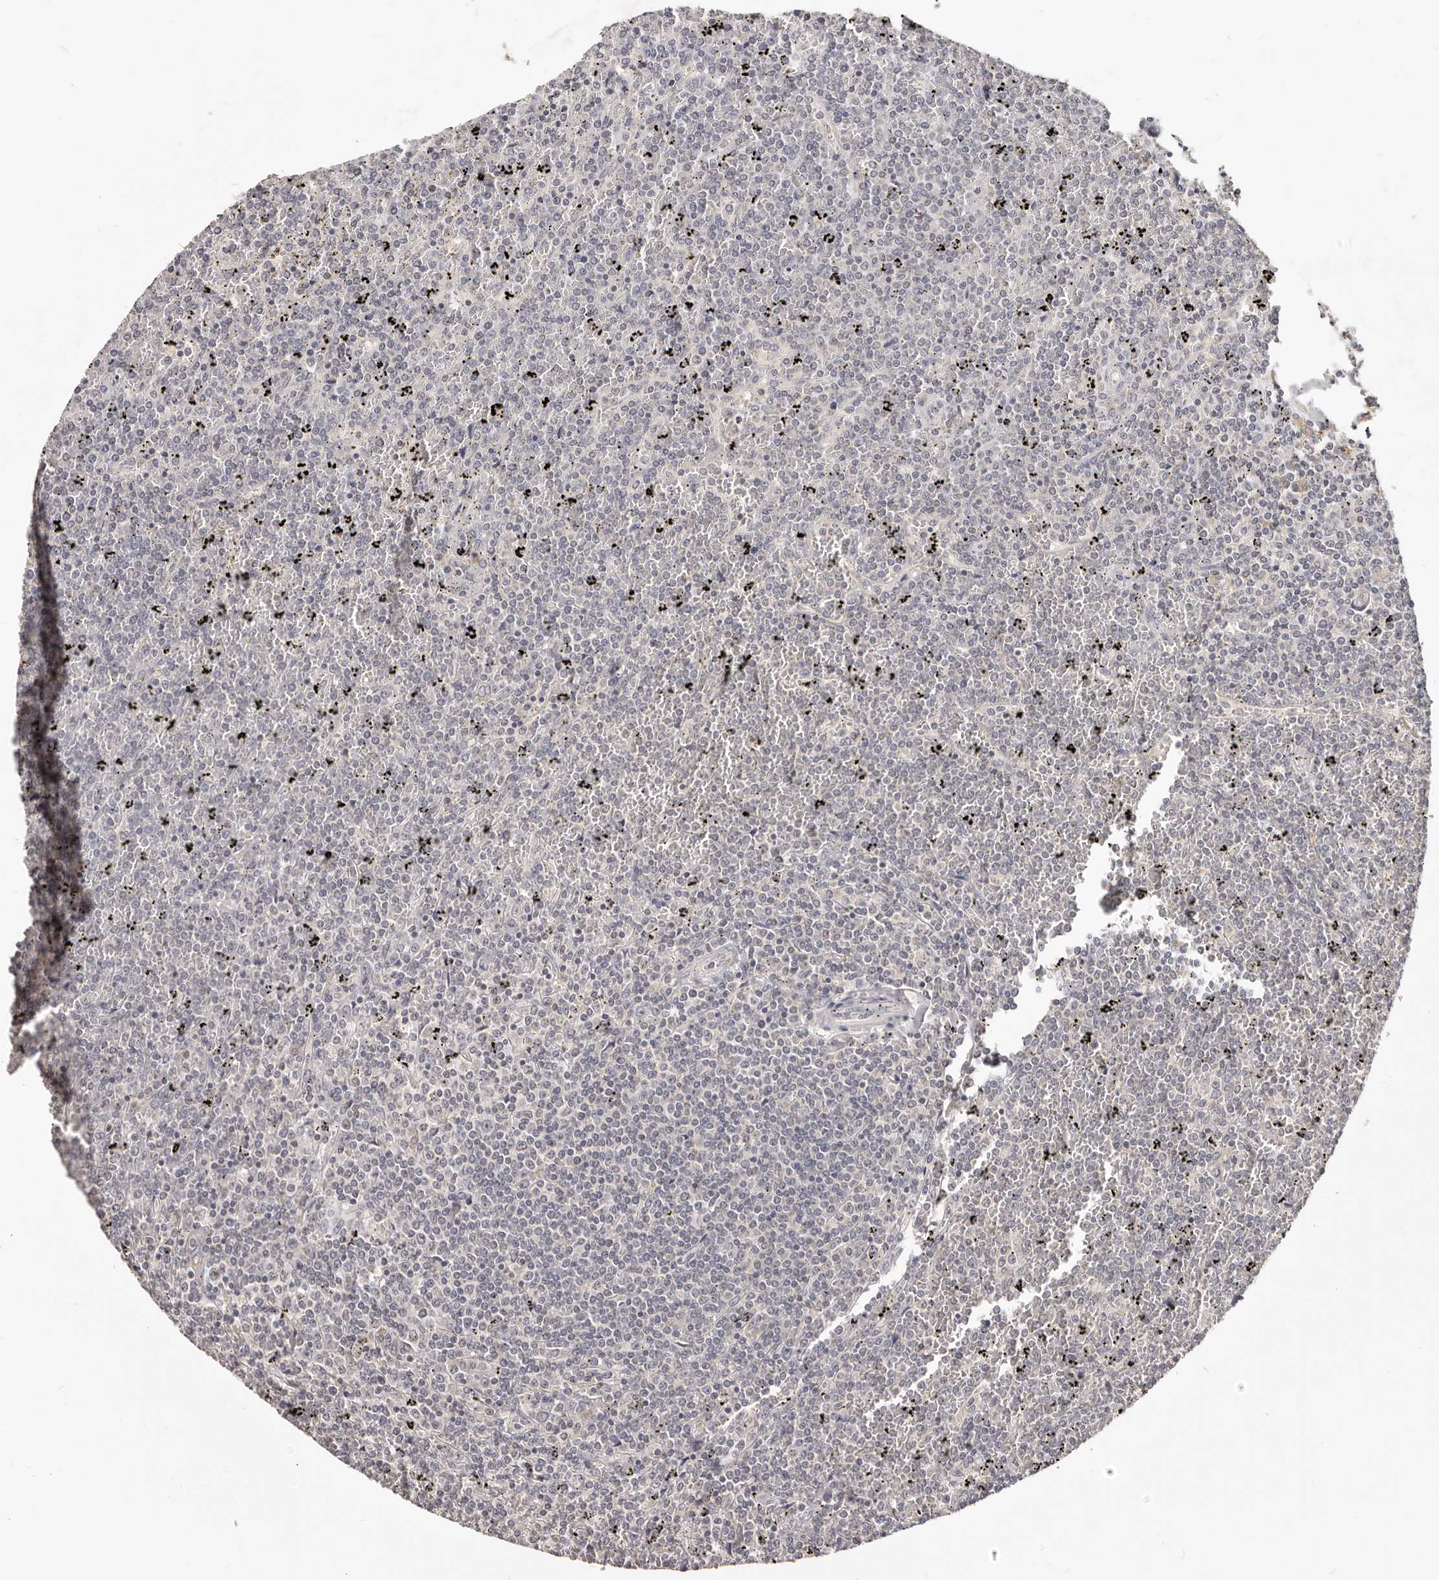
{"staining": {"intensity": "negative", "quantity": "none", "location": "none"}, "tissue": "lymphoma", "cell_type": "Tumor cells", "image_type": "cancer", "snomed": [{"axis": "morphology", "description": "Malignant lymphoma, non-Hodgkin's type, Low grade"}, {"axis": "topography", "description": "Spleen"}], "caption": "There is no significant staining in tumor cells of low-grade malignant lymphoma, non-Hodgkin's type. (DAB immunohistochemistry visualized using brightfield microscopy, high magnification).", "gene": "TSPAN13", "patient": {"sex": "female", "age": 19}}